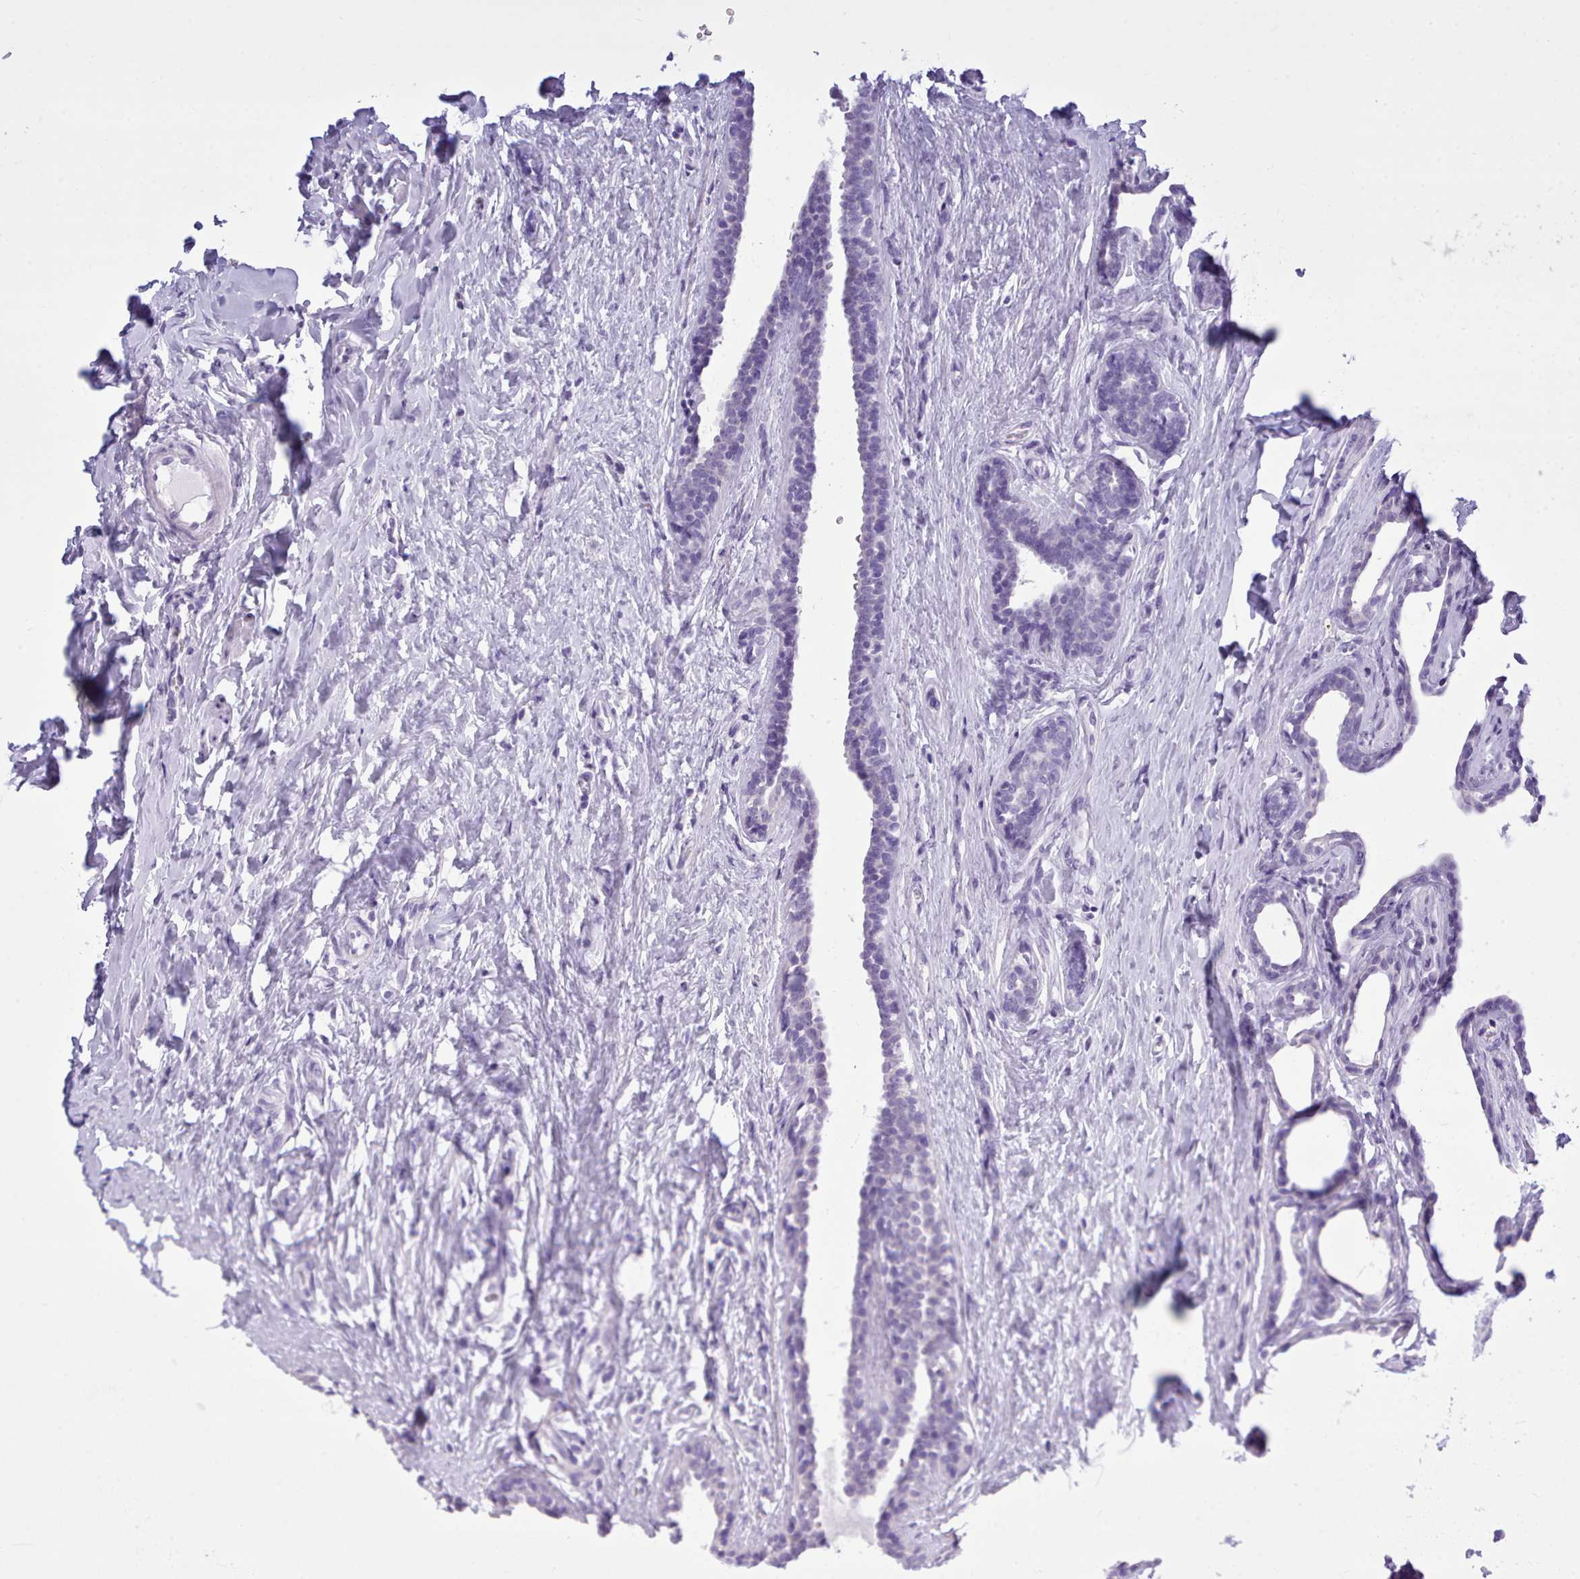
{"staining": {"intensity": "negative", "quantity": "none", "location": "none"}, "tissue": "breast cancer", "cell_type": "Tumor cells", "image_type": "cancer", "snomed": [{"axis": "morphology", "description": "Duct carcinoma"}, {"axis": "topography", "description": "Breast"}], "caption": "This is an immunohistochemistry histopathology image of human breast cancer. There is no expression in tumor cells.", "gene": "FBXO48", "patient": {"sex": "female", "age": 40}}